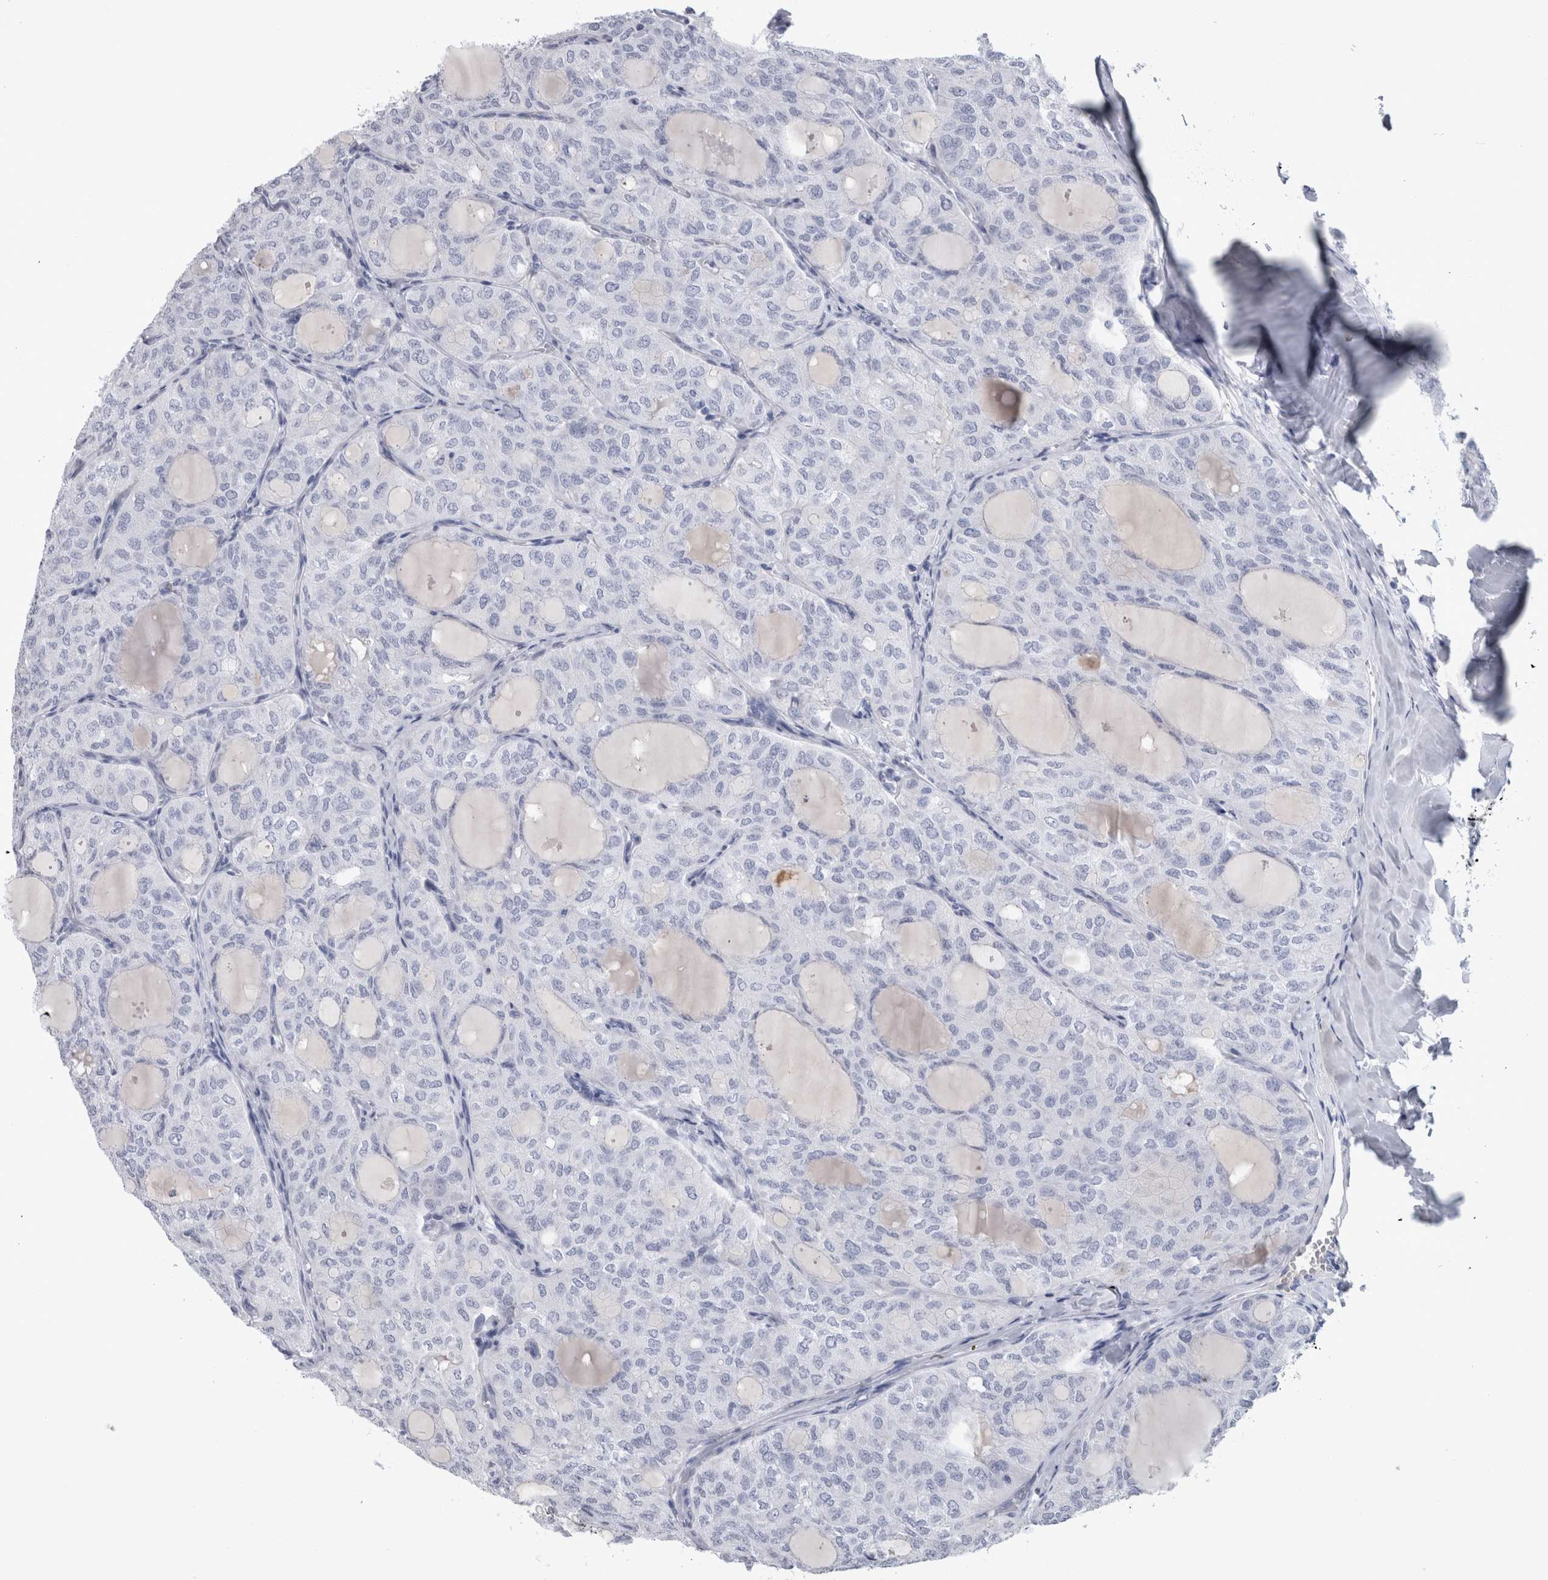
{"staining": {"intensity": "negative", "quantity": "none", "location": "none"}, "tissue": "thyroid cancer", "cell_type": "Tumor cells", "image_type": "cancer", "snomed": [{"axis": "morphology", "description": "Follicular adenoma carcinoma, NOS"}, {"axis": "topography", "description": "Thyroid gland"}], "caption": "High magnification brightfield microscopy of thyroid cancer stained with DAB (brown) and counterstained with hematoxylin (blue): tumor cells show no significant expression. Brightfield microscopy of immunohistochemistry (IHC) stained with DAB (brown) and hematoxylin (blue), captured at high magnification.", "gene": "PAX5", "patient": {"sex": "male", "age": 75}}